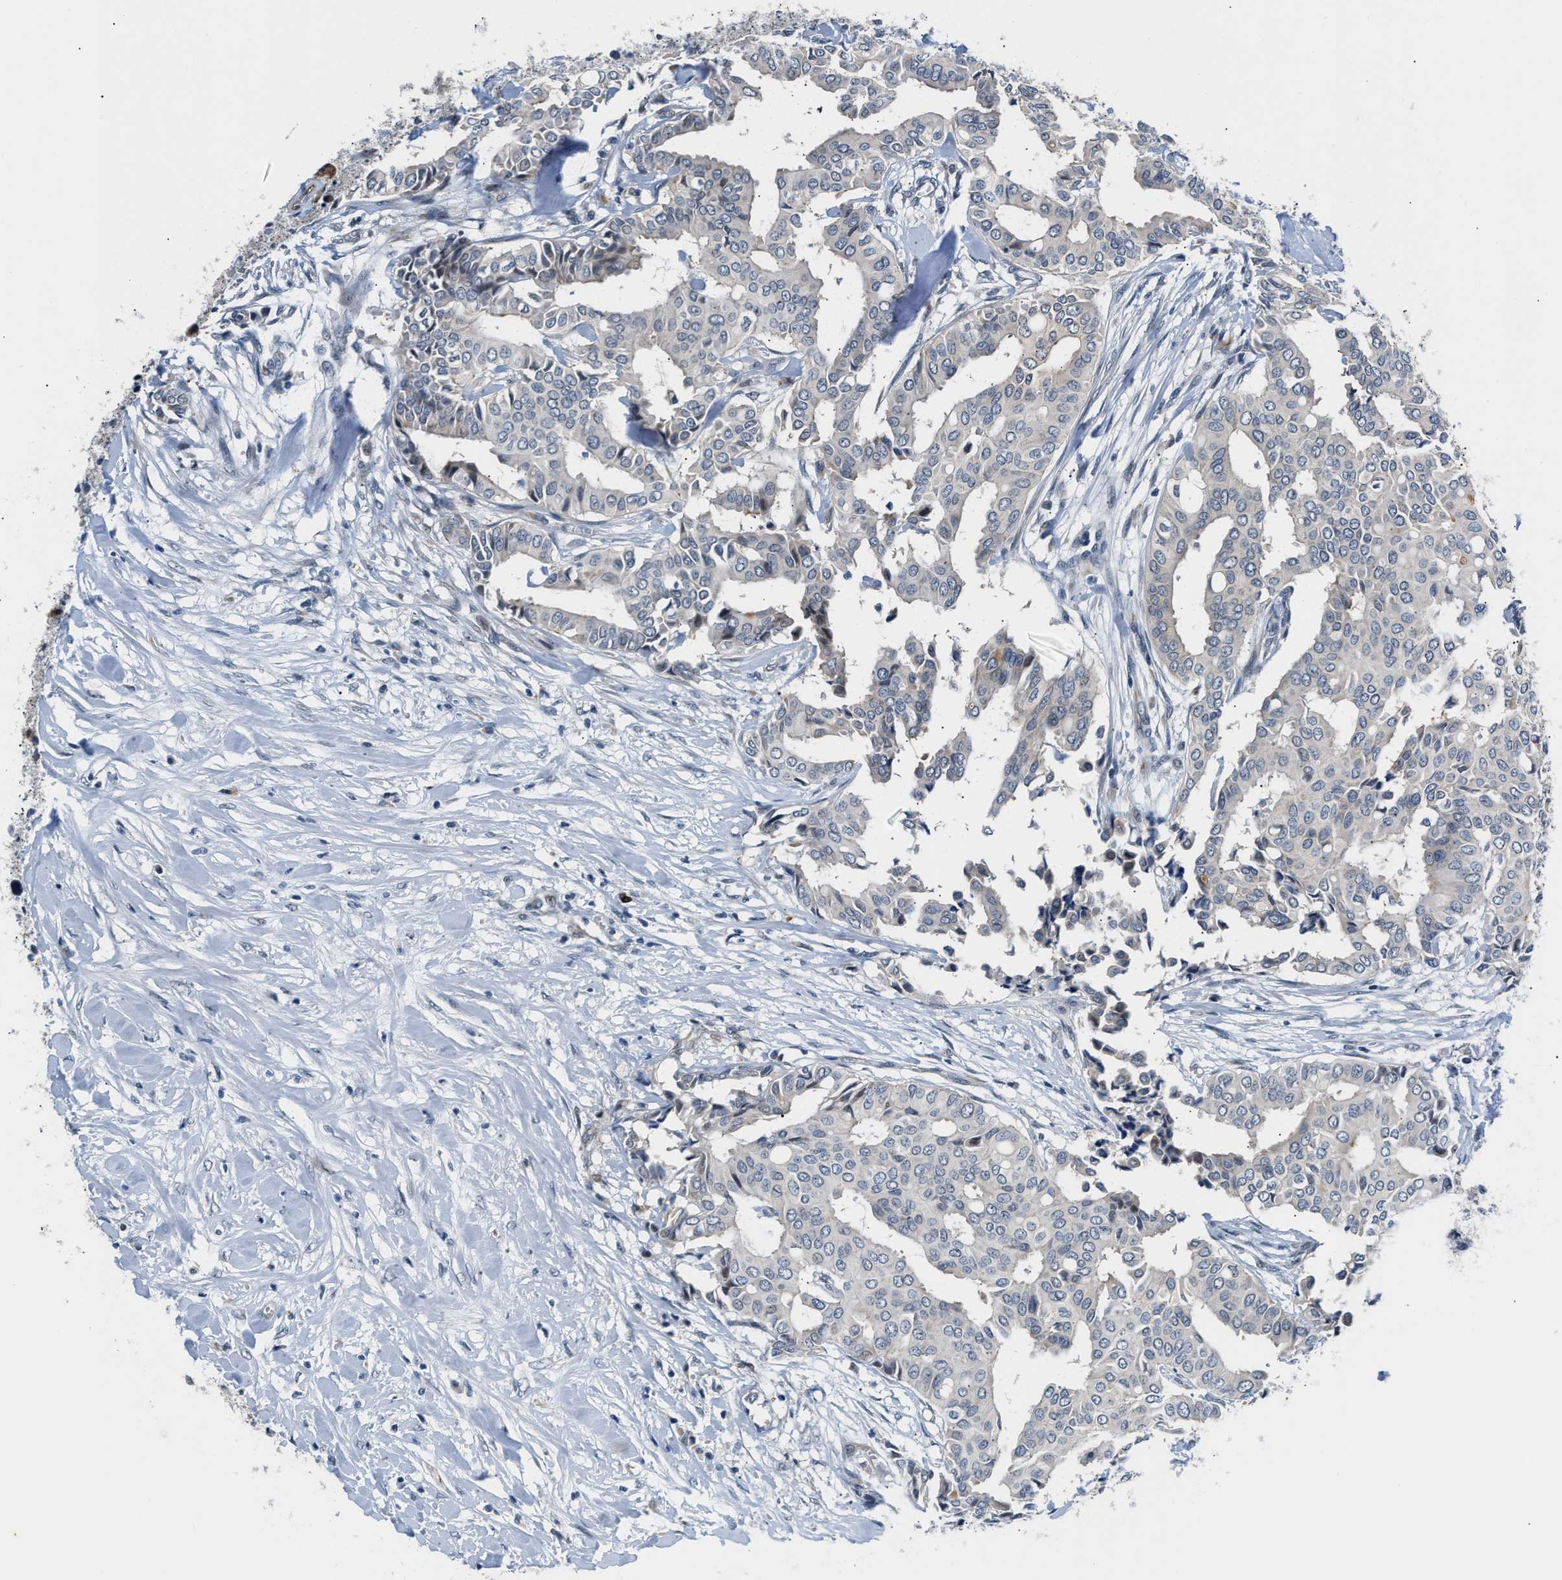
{"staining": {"intensity": "negative", "quantity": "none", "location": "none"}, "tissue": "head and neck cancer", "cell_type": "Tumor cells", "image_type": "cancer", "snomed": [{"axis": "morphology", "description": "Adenocarcinoma, NOS"}, {"axis": "topography", "description": "Salivary gland"}, {"axis": "topography", "description": "Head-Neck"}], "caption": "The immunohistochemistry (IHC) micrograph has no significant staining in tumor cells of head and neck cancer (adenocarcinoma) tissue. The staining was performed using DAB (3,3'-diaminobenzidine) to visualize the protein expression in brown, while the nuclei were stained in blue with hematoxylin (Magnification: 20x).", "gene": "PPM1H", "patient": {"sex": "female", "age": 59}}